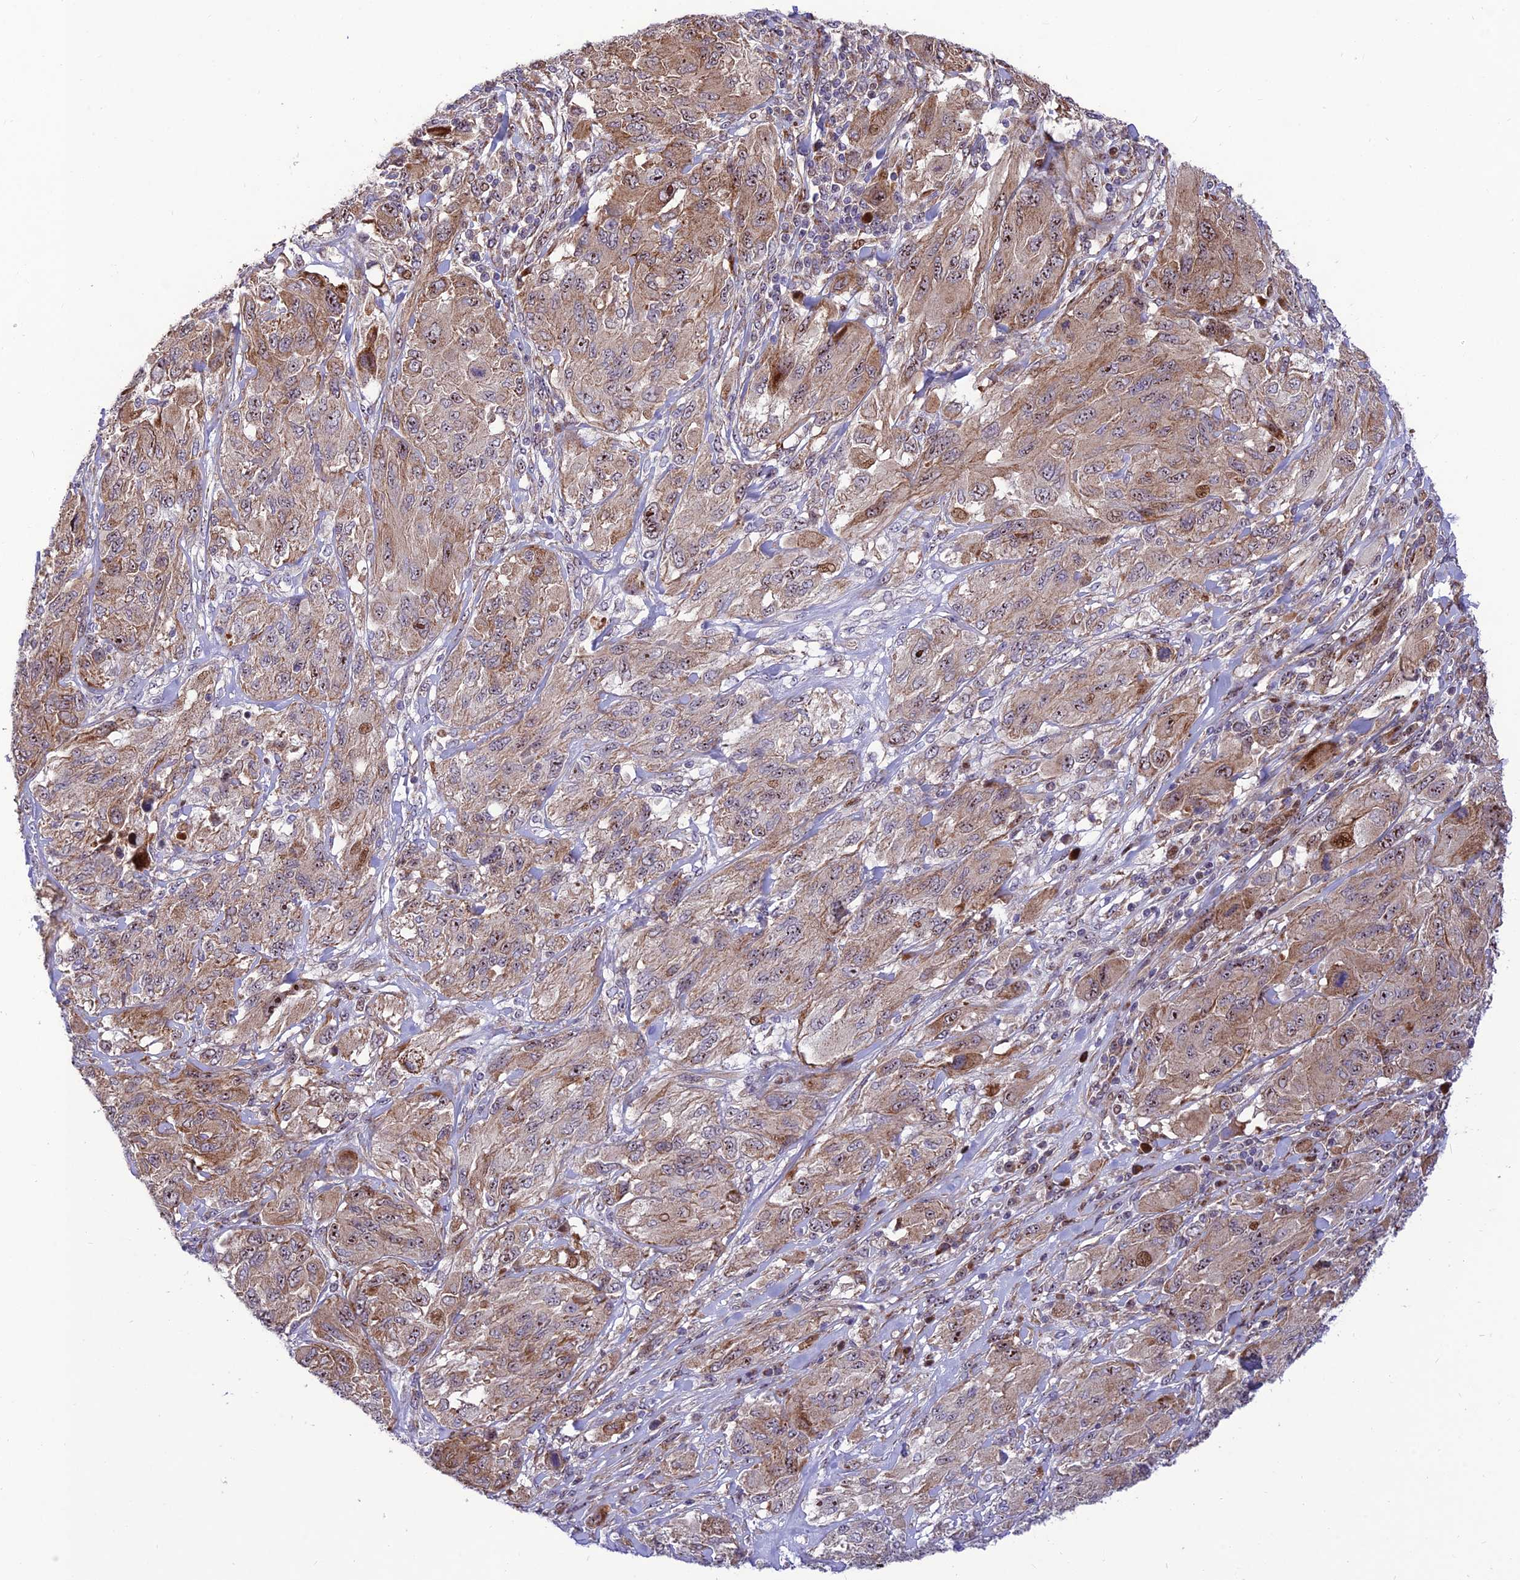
{"staining": {"intensity": "moderate", "quantity": ">75%", "location": "cytoplasmic/membranous,nuclear"}, "tissue": "melanoma", "cell_type": "Tumor cells", "image_type": "cancer", "snomed": [{"axis": "morphology", "description": "Malignant melanoma, NOS"}, {"axis": "topography", "description": "Skin"}], "caption": "Immunohistochemical staining of human melanoma shows moderate cytoplasmic/membranous and nuclear protein expression in about >75% of tumor cells.", "gene": "KBTBD7", "patient": {"sex": "female", "age": 91}}